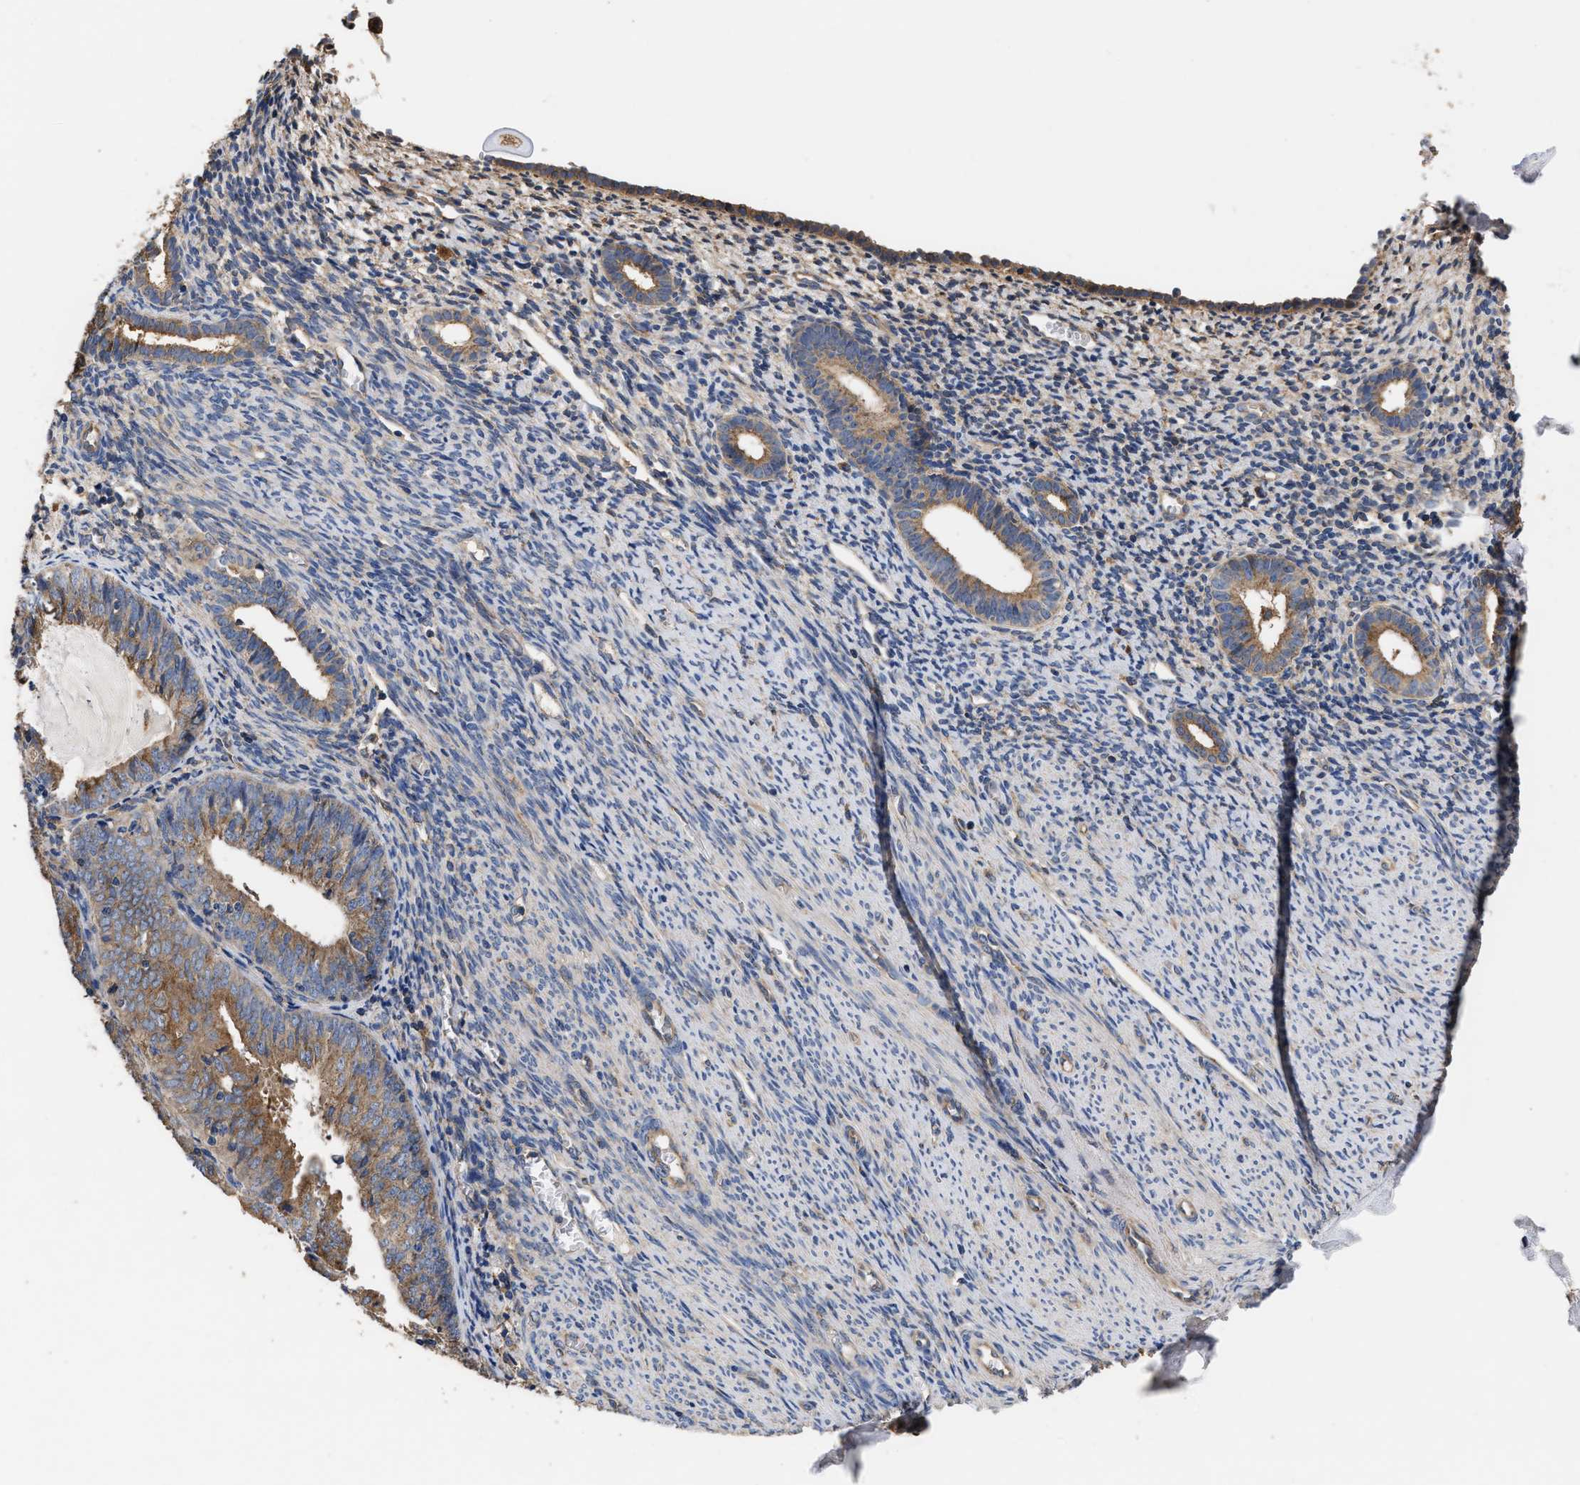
{"staining": {"intensity": "weak", "quantity": "<25%", "location": "cytoplasmic/membranous"}, "tissue": "endometrium", "cell_type": "Cells in endometrial stroma", "image_type": "normal", "snomed": [{"axis": "morphology", "description": "Normal tissue, NOS"}, {"axis": "morphology", "description": "Adenocarcinoma, NOS"}, {"axis": "topography", "description": "Endometrium"}], "caption": "Cells in endometrial stroma show no significant protein expression in normal endometrium. Nuclei are stained in blue.", "gene": "KLB", "patient": {"sex": "female", "age": 57}}